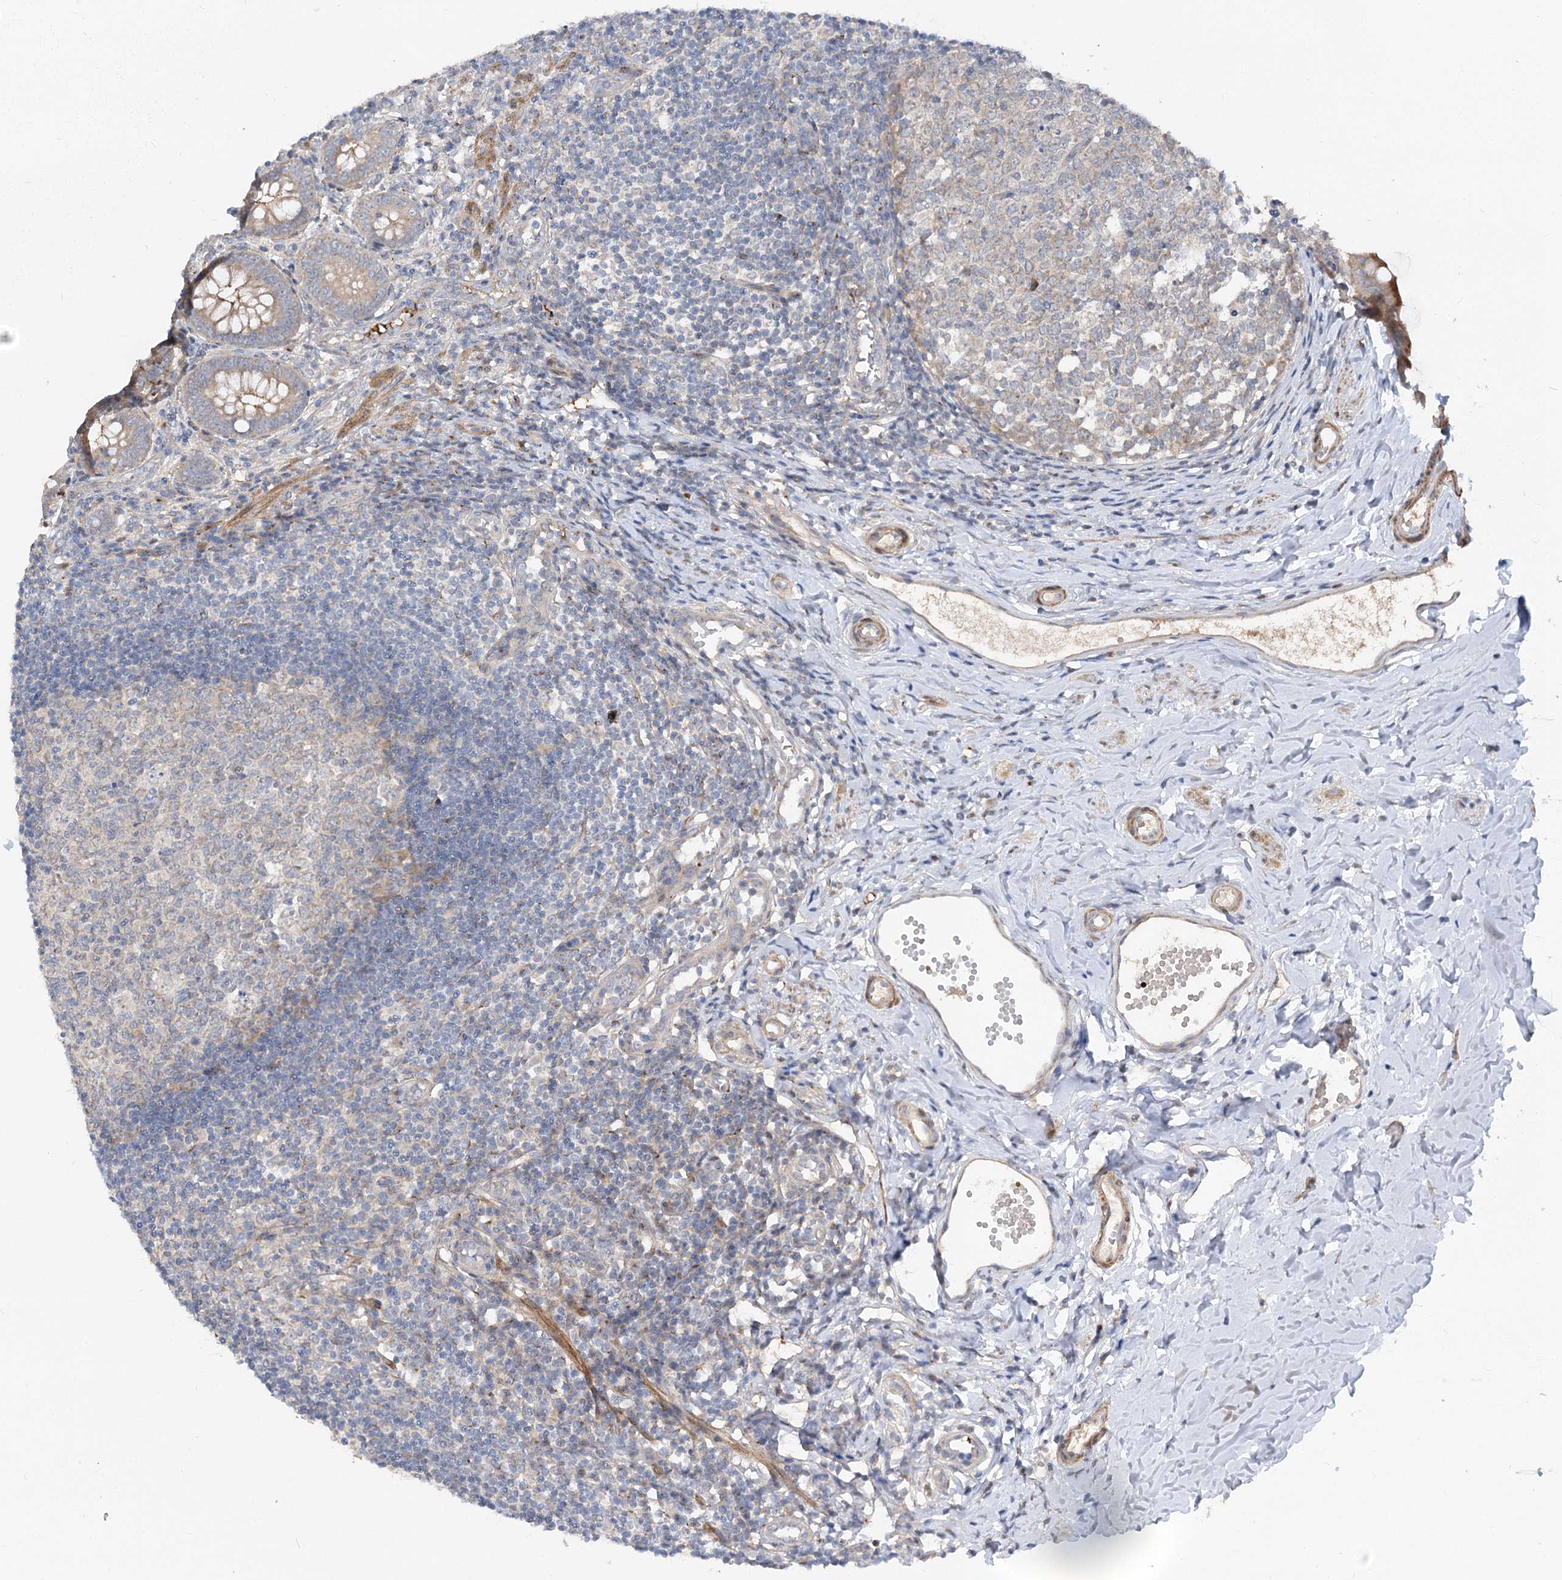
{"staining": {"intensity": "moderate", "quantity": ">75%", "location": "cytoplasmic/membranous"}, "tissue": "appendix", "cell_type": "Glandular cells", "image_type": "normal", "snomed": [{"axis": "morphology", "description": "Normal tissue, NOS"}, {"axis": "topography", "description": "Appendix"}], "caption": "Appendix stained with immunohistochemistry demonstrates moderate cytoplasmic/membranous expression in about >75% of glandular cells.", "gene": "FGF19", "patient": {"sex": "male", "age": 14}}